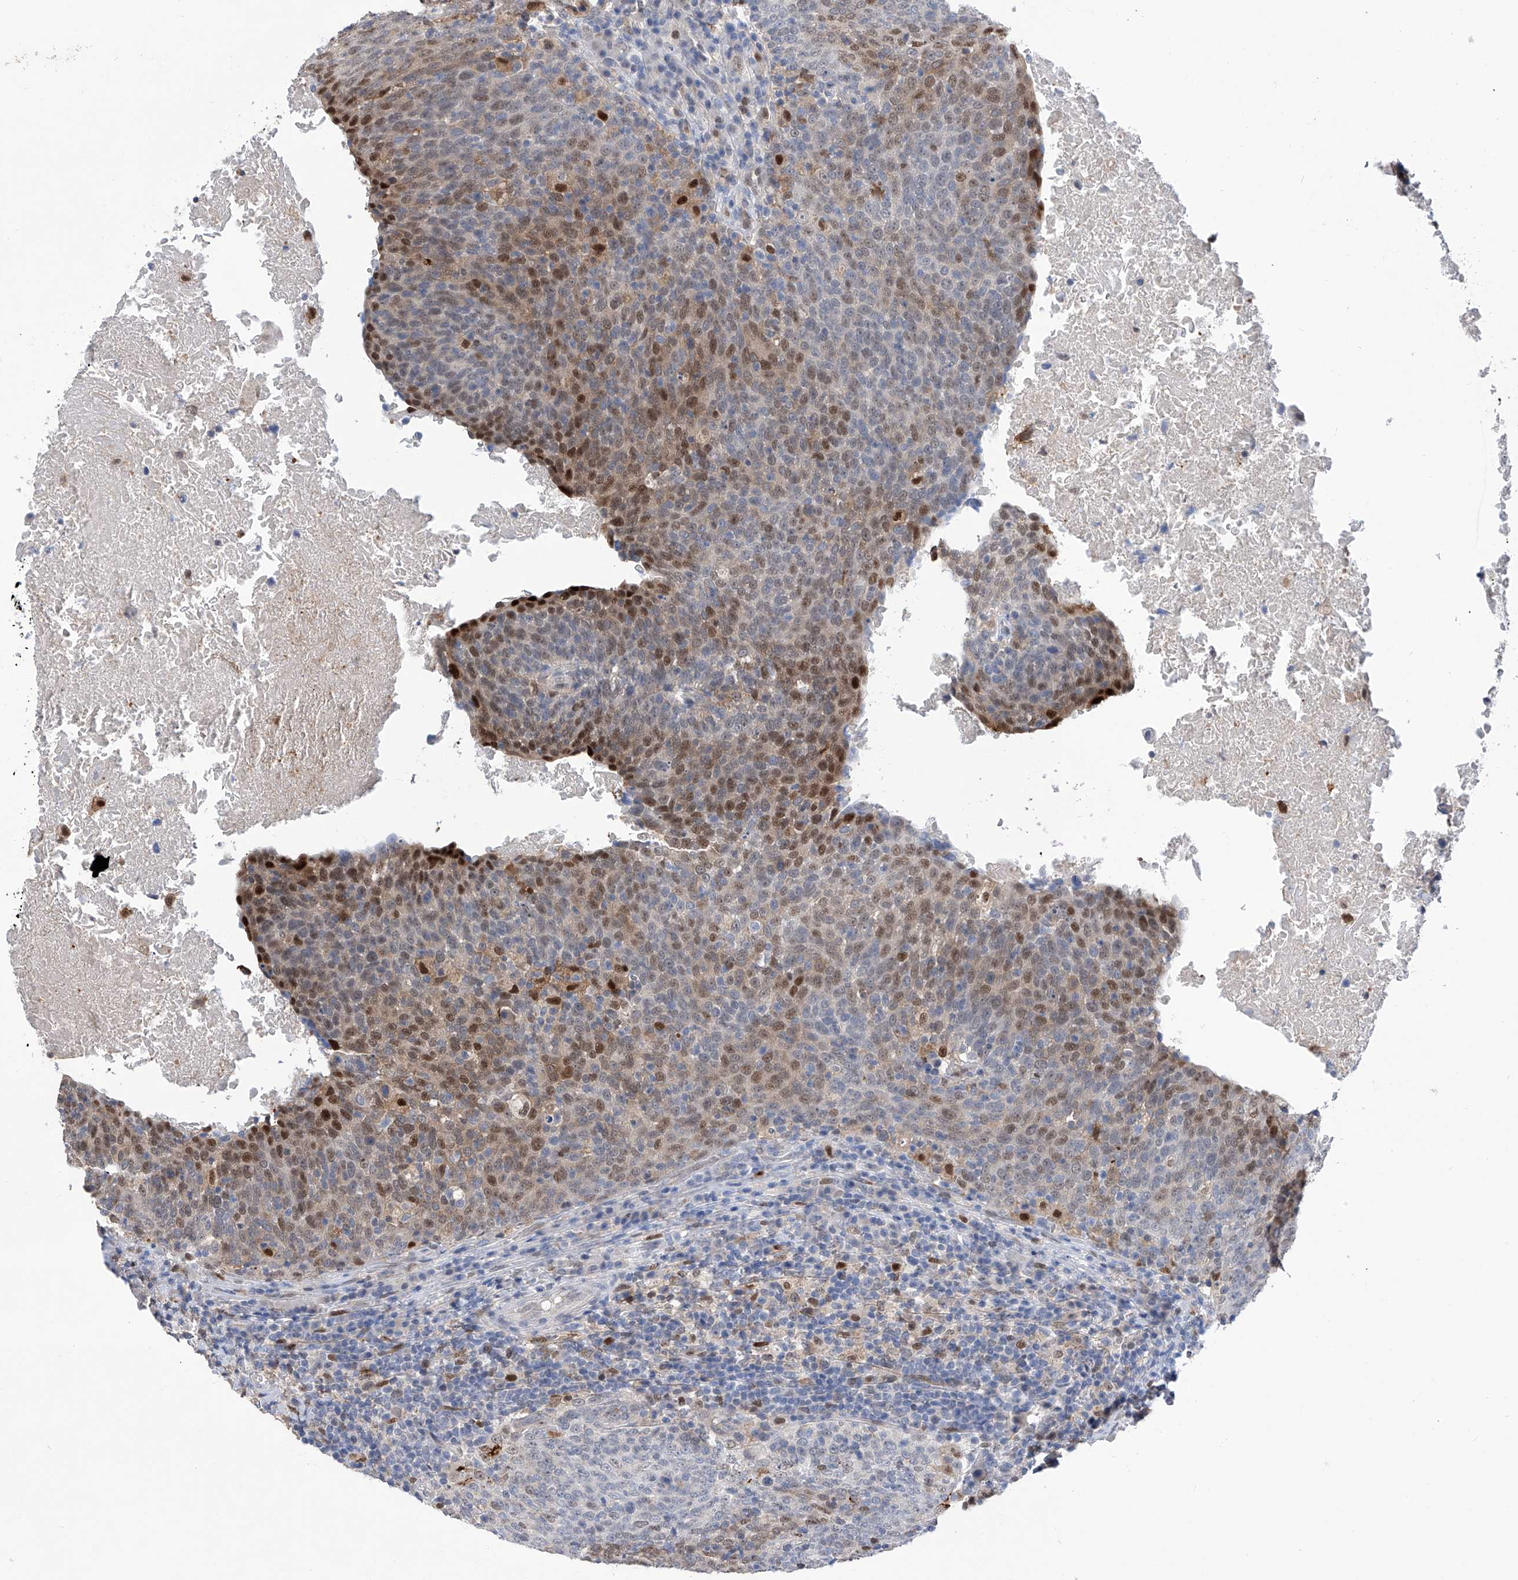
{"staining": {"intensity": "moderate", "quantity": "25%-75%", "location": "nuclear"}, "tissue": "head and neck cancer", "cell_type": "Tumor cells", "image_type": "cancer", "snomed": [{"axis": "morphology", "description": "Squamous cell carcinoma, NOS"}, {"axis": "morphology", "description": "Squamous cell carcinoma, metastatic, NOS"}, {"axis": "topography", "description": "Lymph node"}, {"axis": "topography", "description": "Head-Neck"}], "caption": "A medium amount of moderate nuclear expression is appreciated in approximately 25%-75% of tumor cells in head and neck cancer (squamous cell carcinoma) tissue.", "gene": "PHF20", "patient": {"sex": "male", "age": 62}}